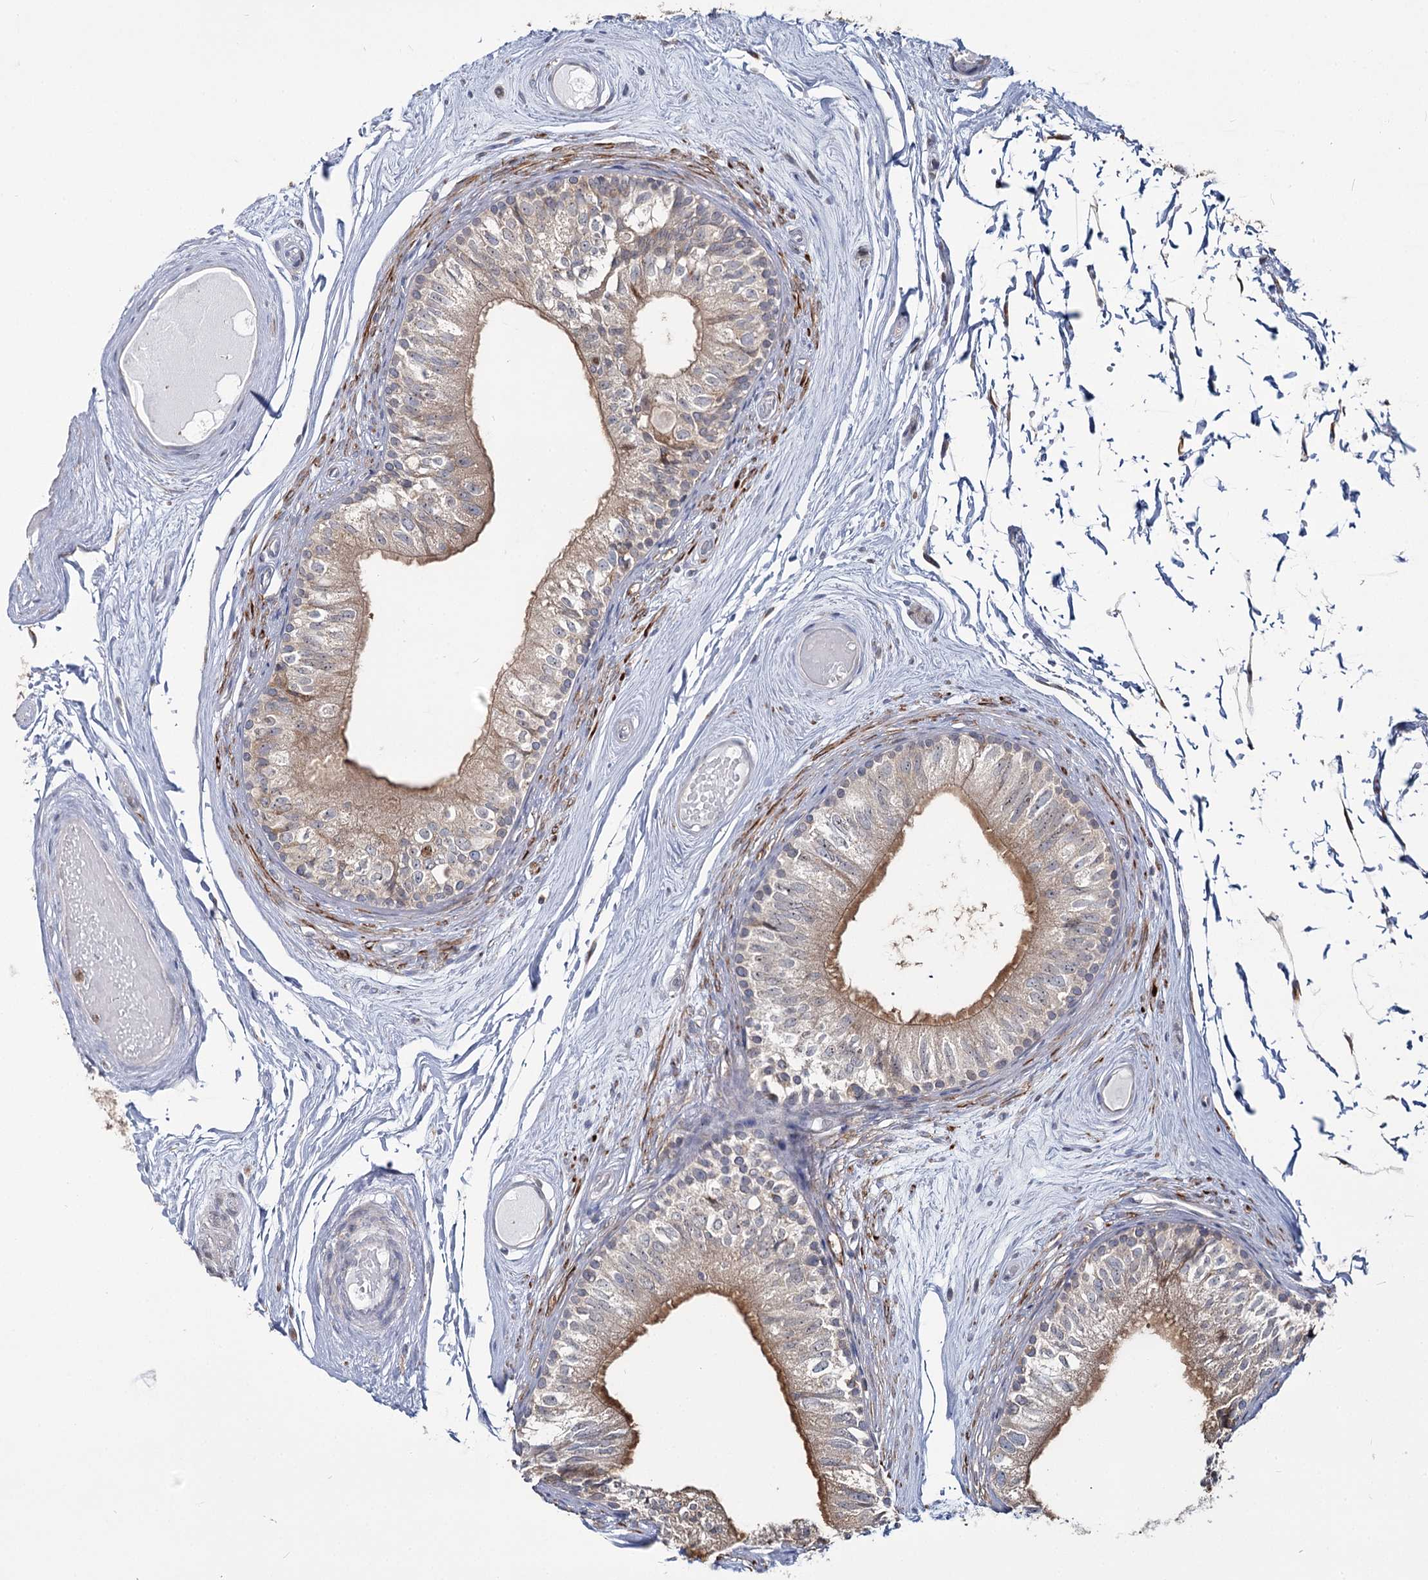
{"staining": {"intensity": "weak", "quantity": "25%-75%", "location": "cytoplasmic/membranous"}, "tissue": "epididymis", "cell_type": "Glandular cells", "image_type": "normal", "snomed": [{"axis": "morphology", "description": "Normal tissue, NOS"}, {"axis": "topography", "description": "Epididymis"}], "caption": "Immunohistochemical staining of benign epididymis reveals weak cytoplasmic/membranous protein positivity in about 25%-75% of glandular cells. (DAB IHC, brown staining for protein, blue staining for nuclei).", "gene": "ZCCHC9", "patient": {"sex": "male", "age": 79}}